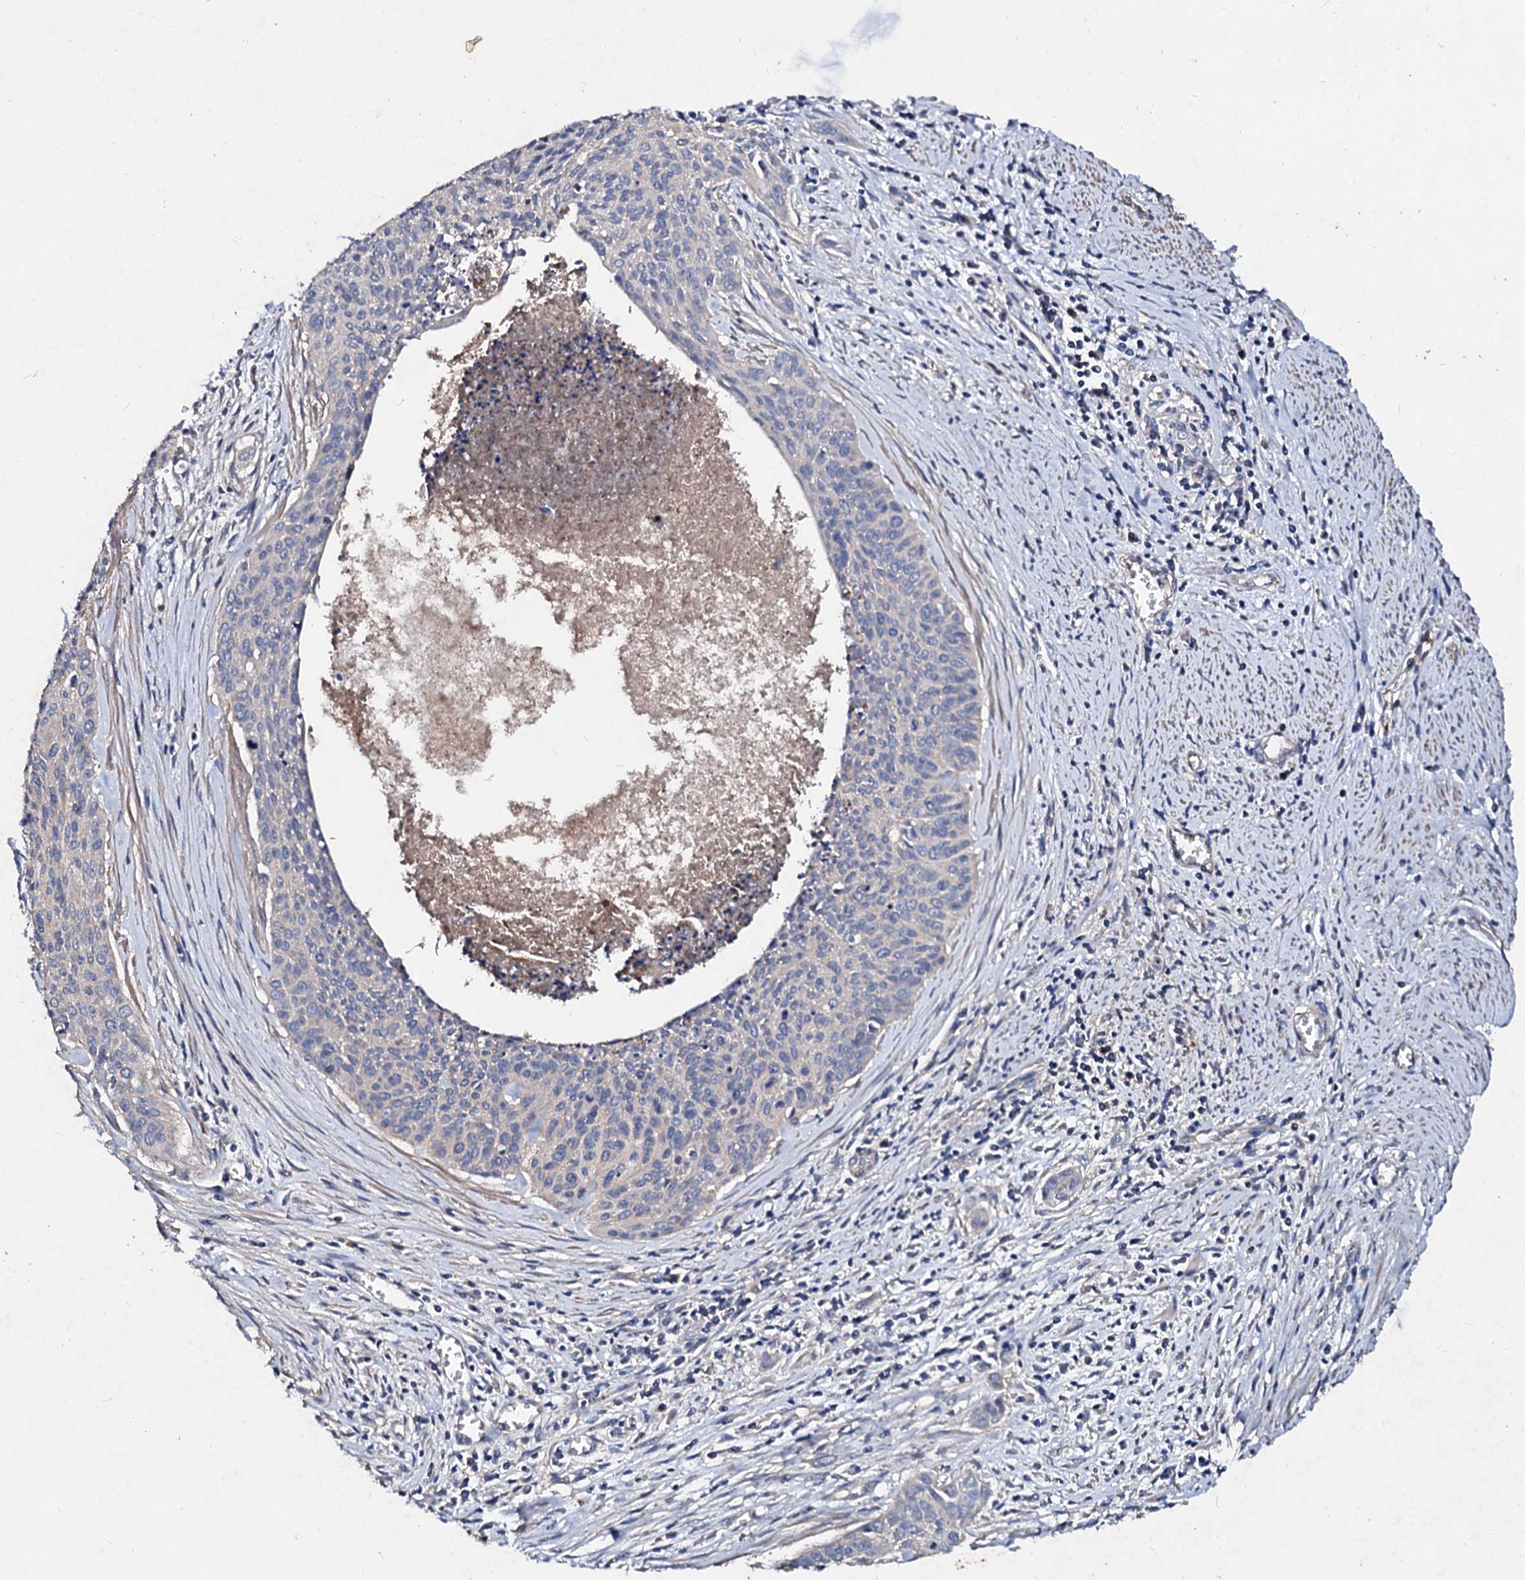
{"staining": {"intensity": "negative", "quantity": "none", "location": "none"}, "tissue": "cervical cancer", "cell_type": "Tumor cells", "image_type": "cancer", "snomed": [{"axis": "morphology", "description": "Squamous cell carcinoma, NOS"}, {"axis": "topography", "description": "Cervix"}], "caption": "Immunohistochemistry (IHC) of cervical cancer exhibits no expression in tumor cells. The staining was performed using DAB to visualize the protein expression in brown, while the nuclei were stained in blue with hematoxylin (Magnification: 20x).", "gene": "FIBIN", "patient": {"sex": "female", "age": 55}}